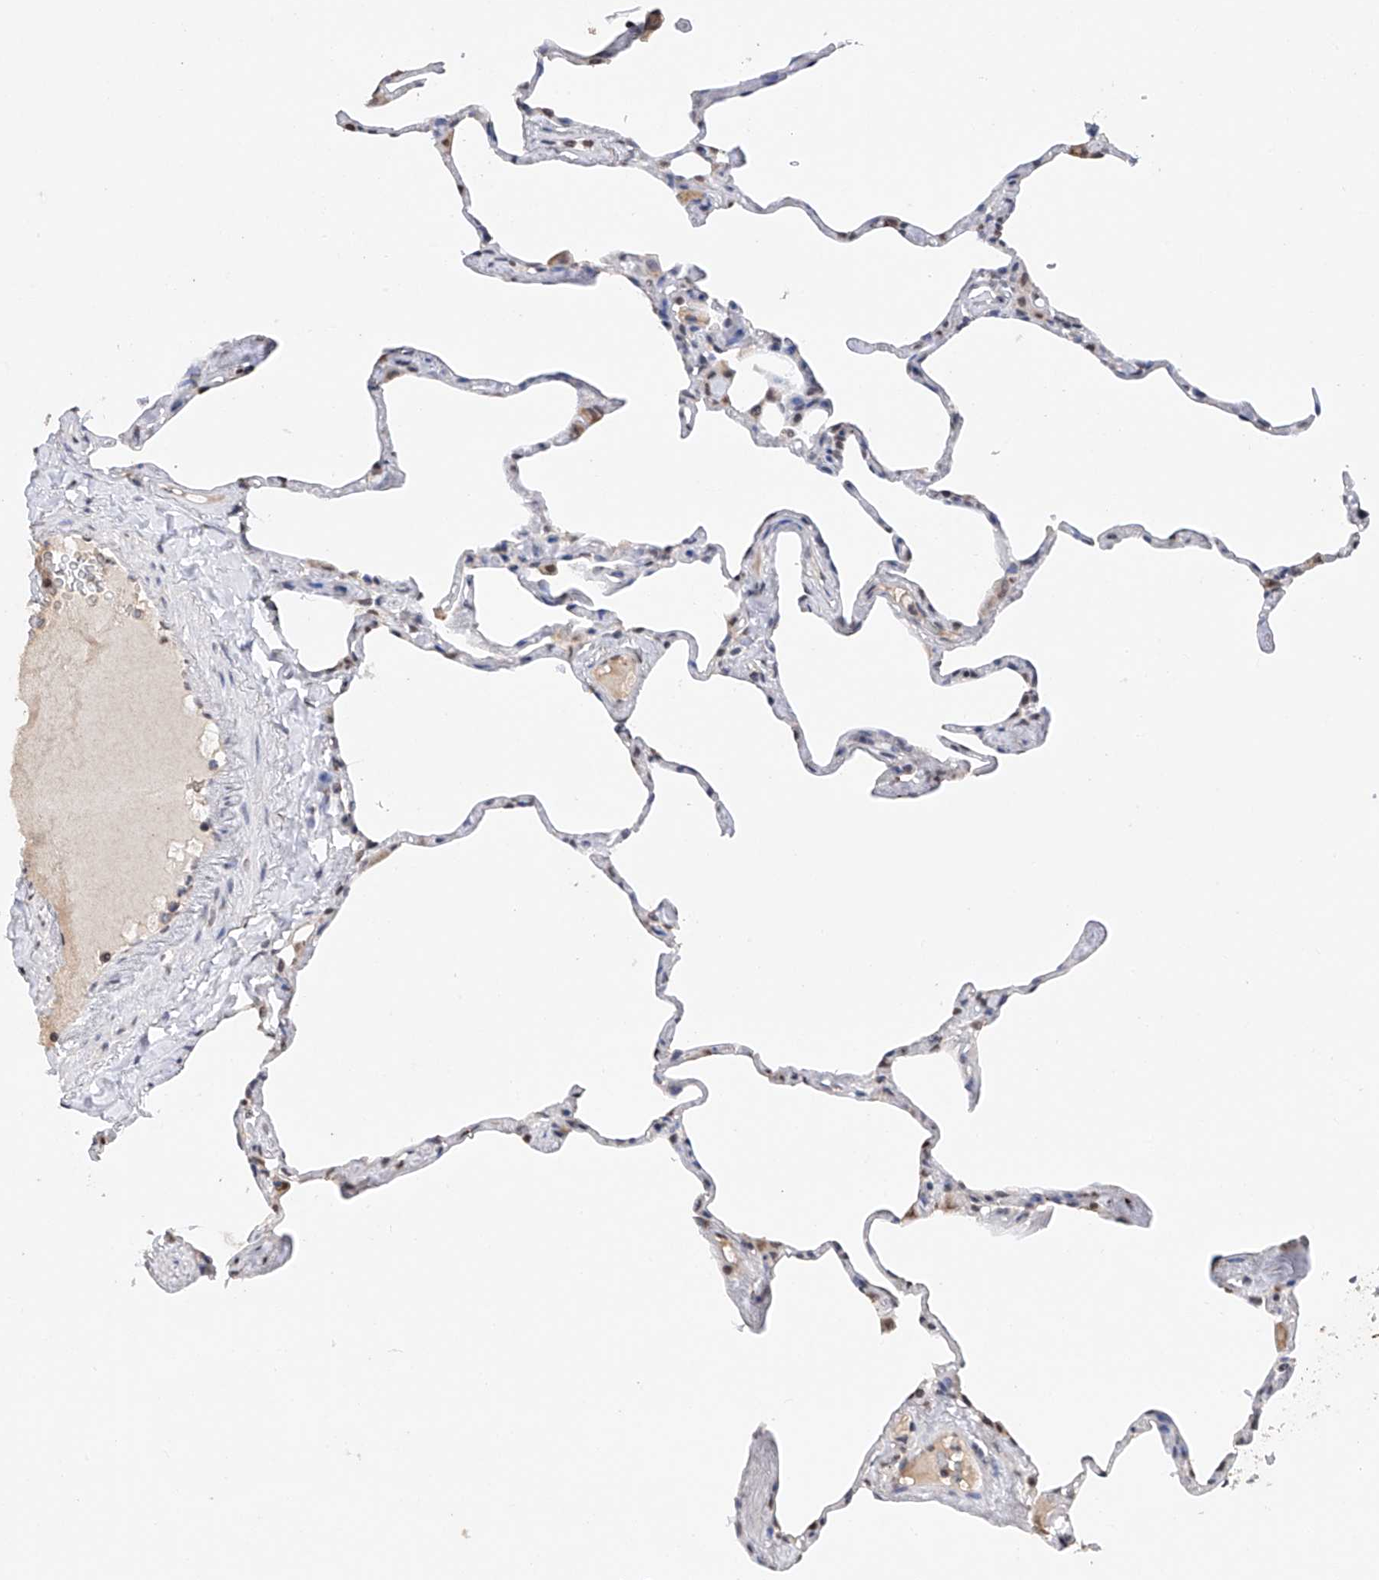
{"staining": {"intensity": "negative", "quantity": "none", "location": "none"}, "tissue": "lung", "cell_type": "Alveolar cells", "image_type": "normal", "snomed": [{"axis": "morphology", "description": "Normal tissue, NOS"}, {"axis": "topography", "description": "Lung"}], "caption": "Immunohistochemistry (IHC) of unremarkable lung exhibits no expression in alveolar cells.", "gene": "DMAP1", "patient": {"sex": "male", "age": 65}}